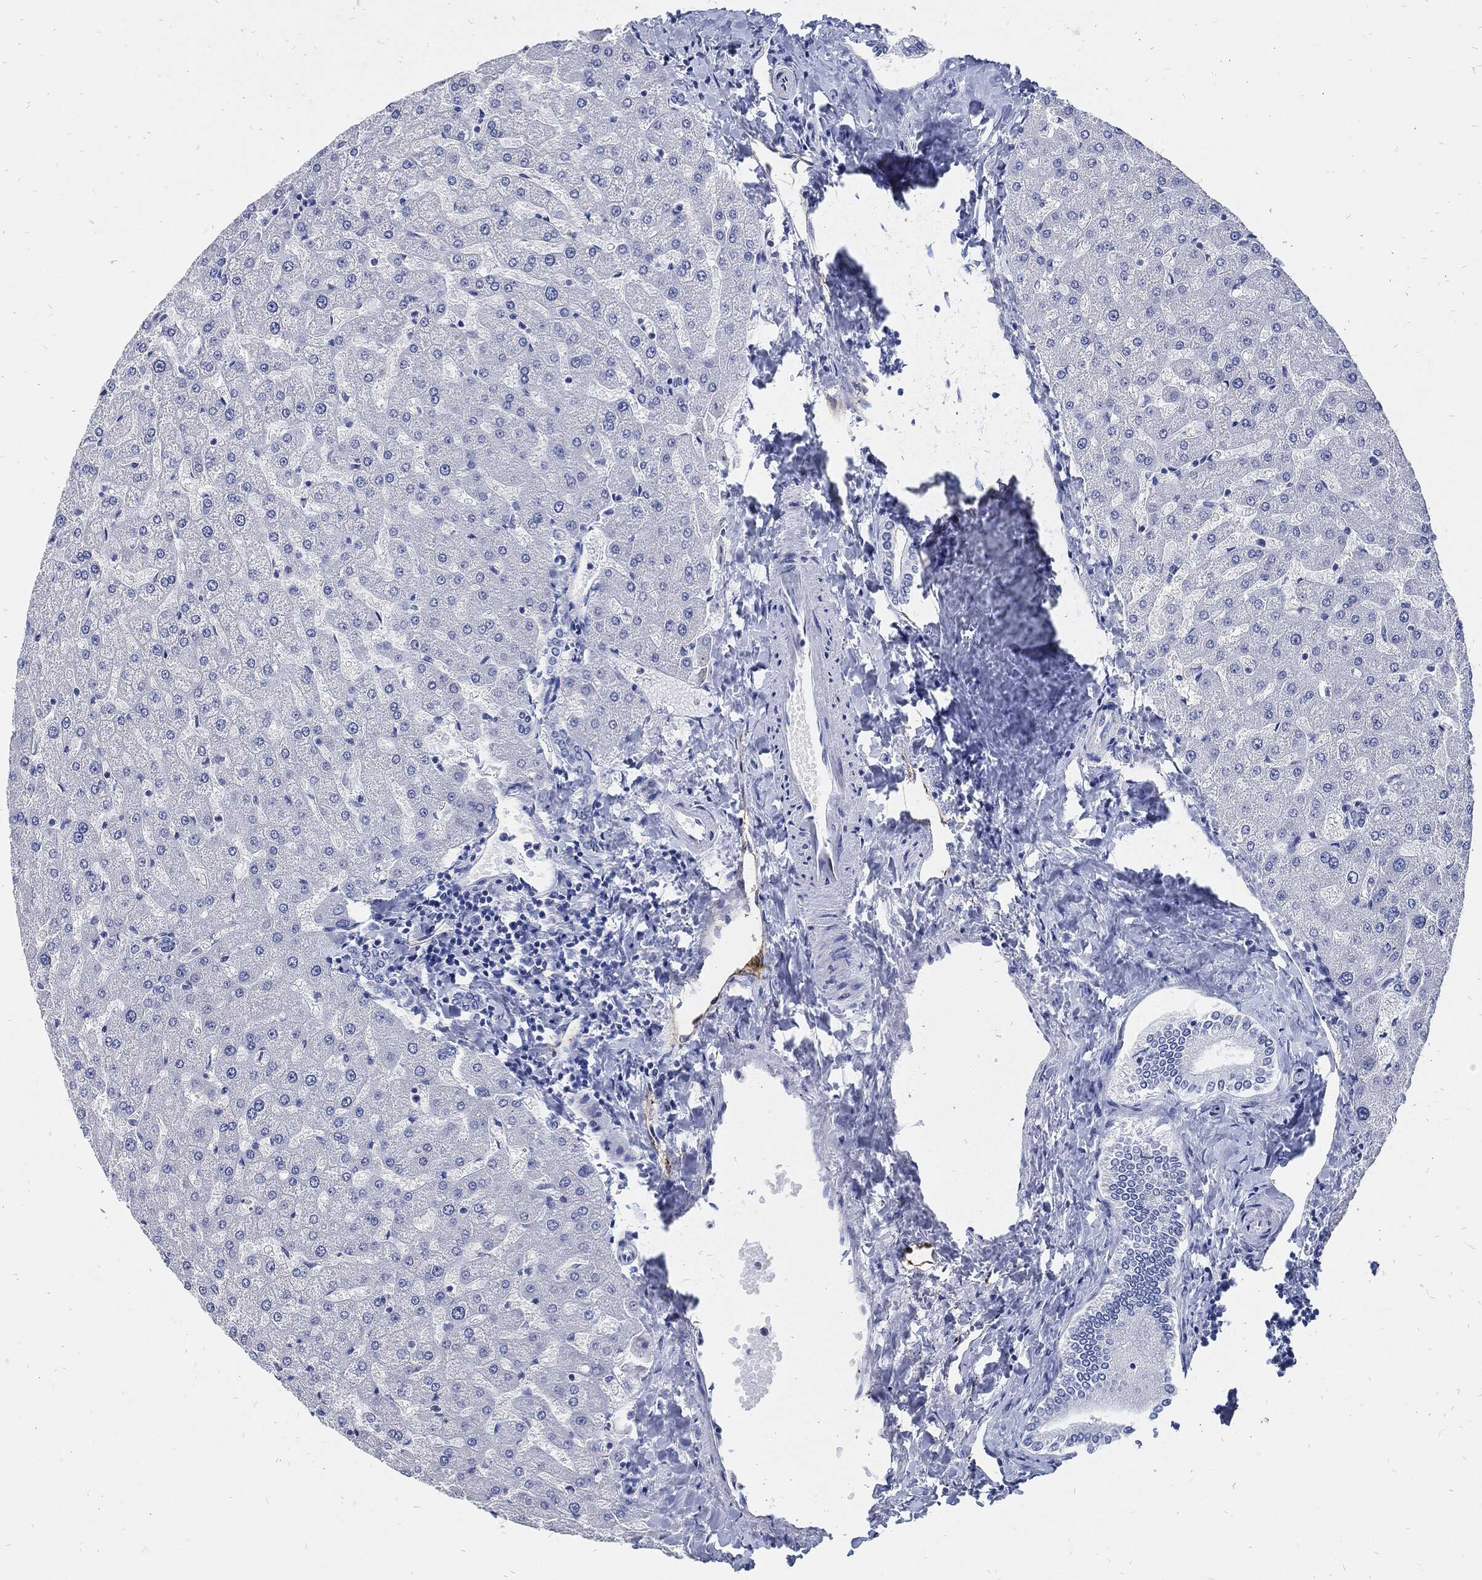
{"staining": {"intensity": "negative", "quantity": "none", "location": "none"}, "tissue": "liver", "cell_type": "Cholangiocytes", "image_type": "normal", "snomed": [{"axis": "morphology", "description": "Normal tissue, NOS"}, {"axis": "topography", "description": "Liver"}], "caption": "Immunohistochemistry of benign liver displays no staining in cholangiocytes.", "gene": "FABP4", "patient": {"sex": "female", "age": 50}}